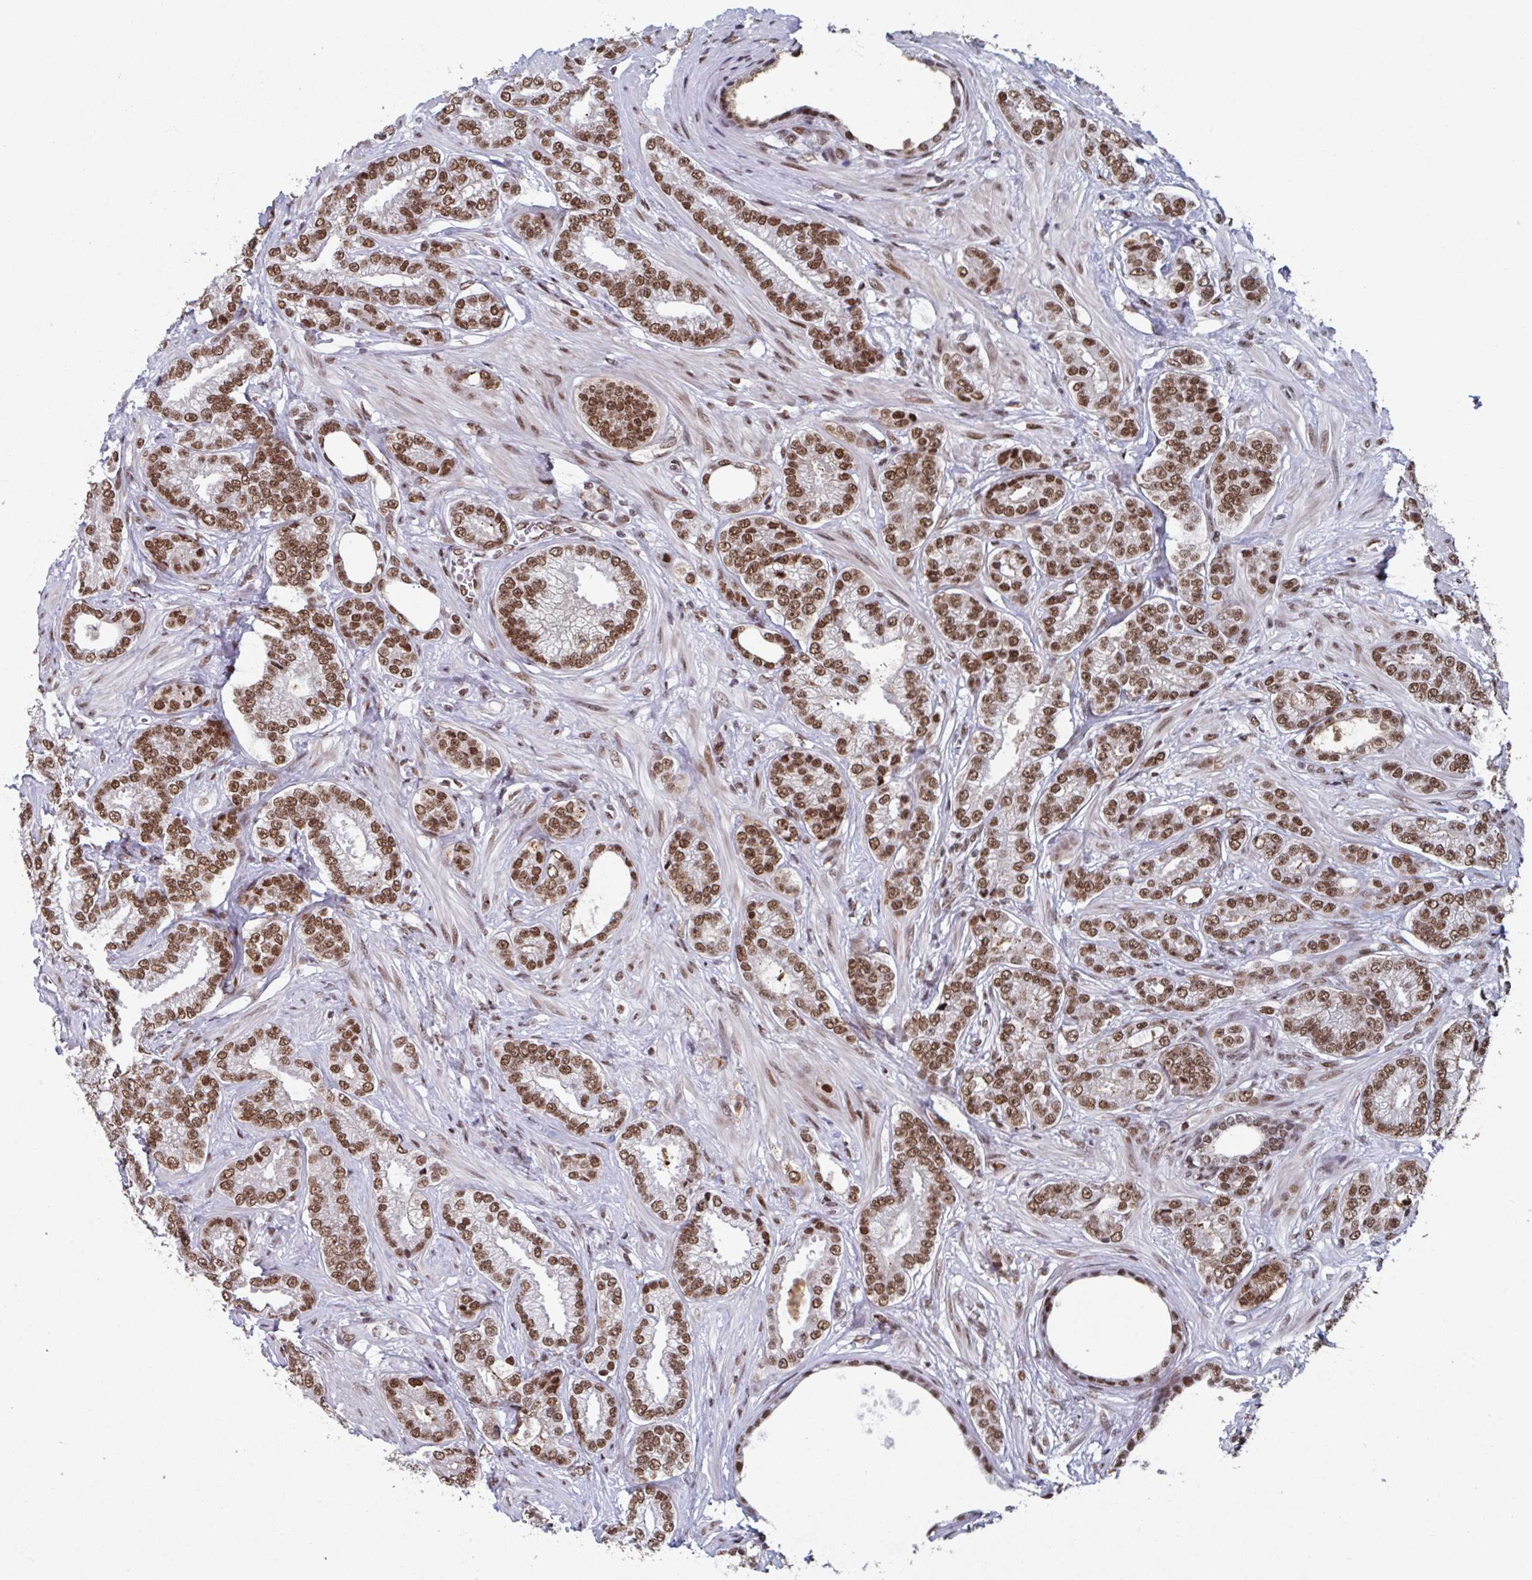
{"staining": {"intensity": "strong", "quantity": ">75%", "location": "nuclear"}, "tissue": "prostate cancer", "cell_type": "Tumor cells", "image_type": "cancer", "snomed": [{"axis": "morphology", "description": "Adenocarcinoma, Low grade"}, {"axis": "topography", "description": "Prostate"}], "caption": "This photomicrograph exhibits immunohistochemistry (IHC) staining of human prostate cancer (low-grade adenocarcinoma), with high strong nuclear expression in about >75% of tumor cells.", "gene": "ZNF607", "patient": {"sex": "male", "age": 61}}